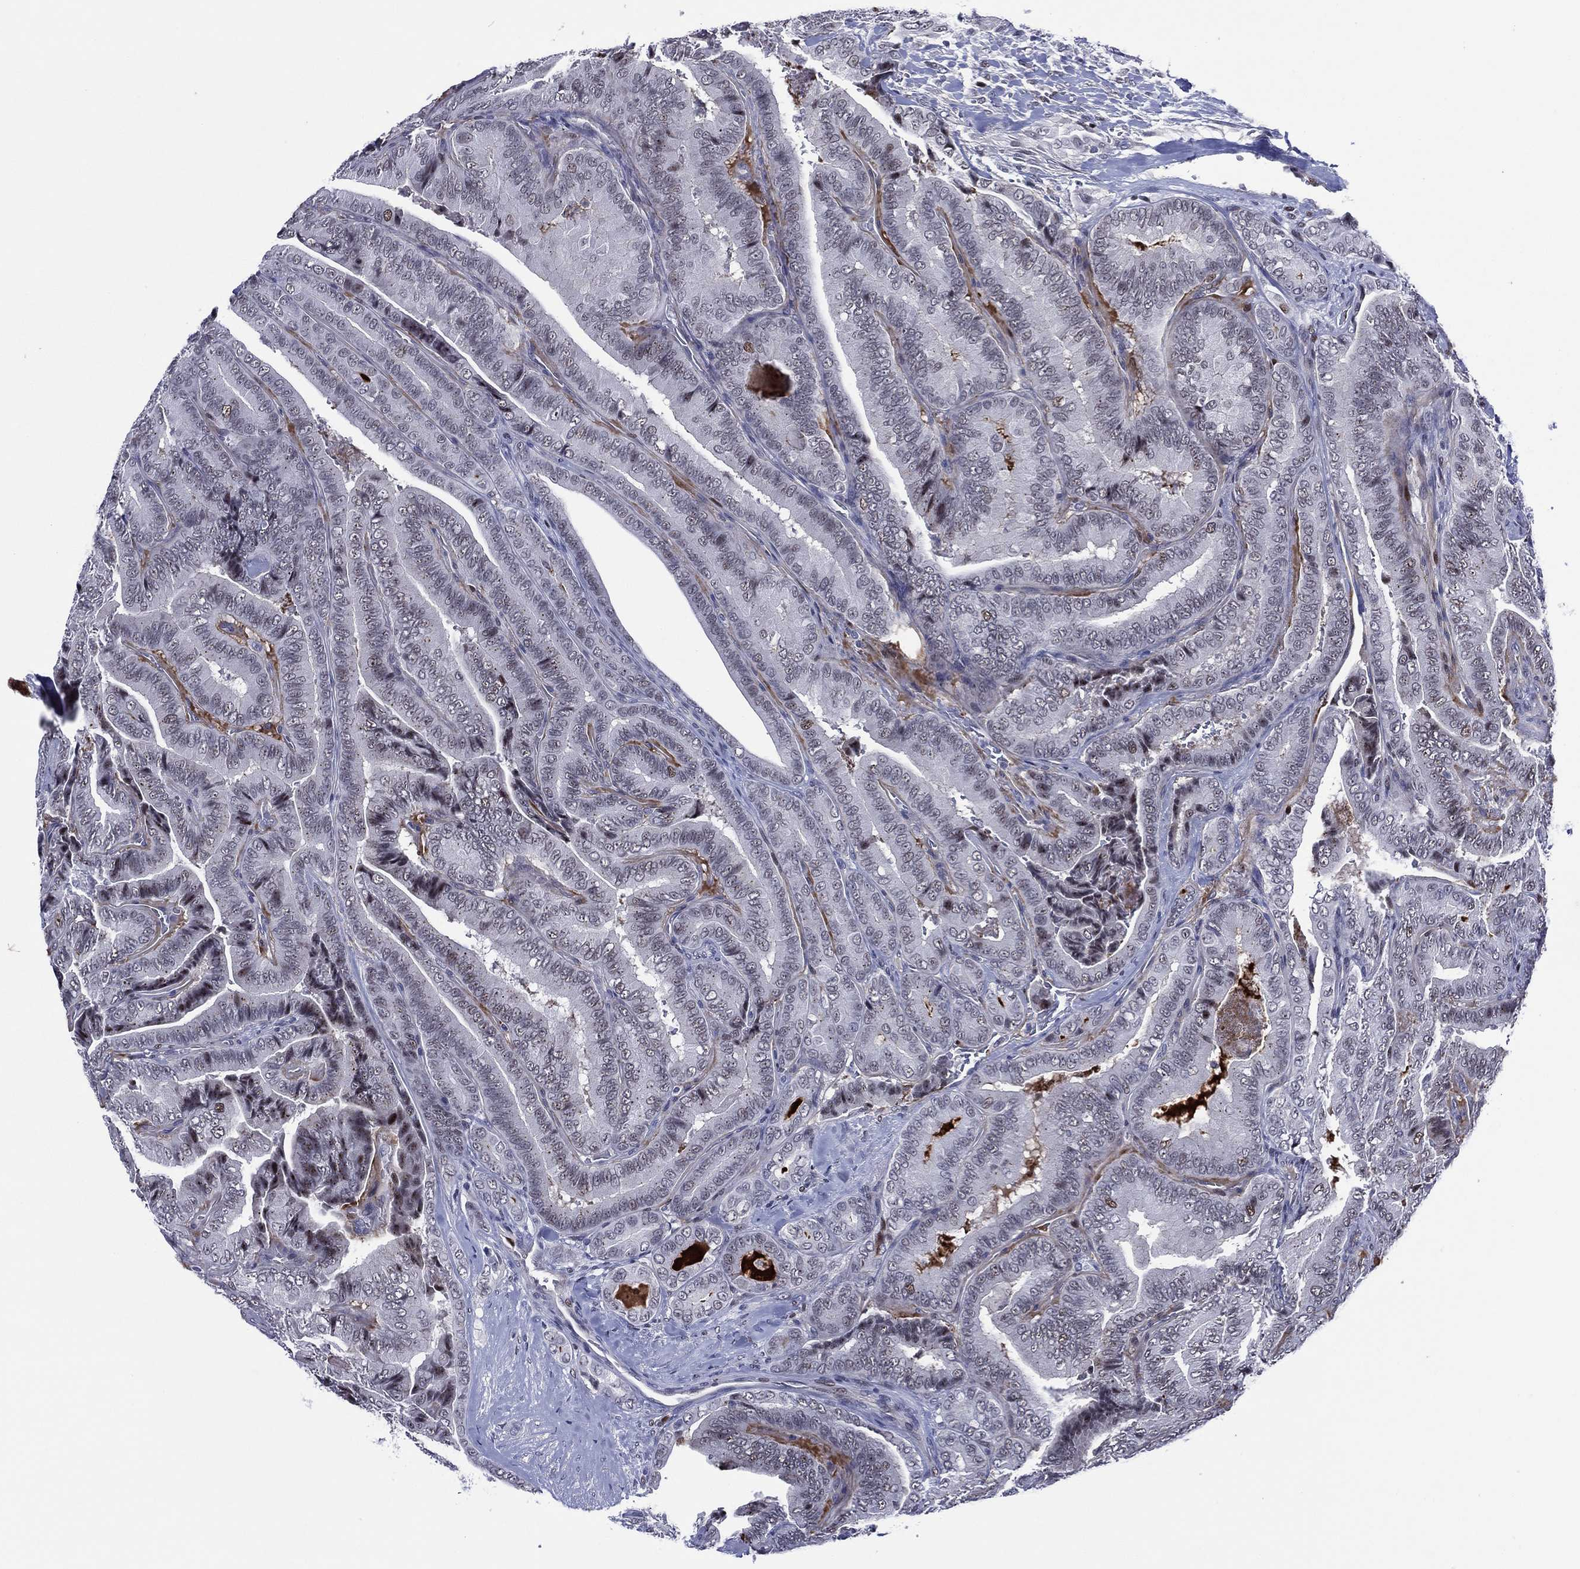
{"staining": {"intensity": "negative", "quantity": "none", "location": "none"}, "tissue": "thyroid cancer", "cell_type": "Tumor cells", "image_type": "cancer", "snomed": [{"axis": "morphology", "description": "Papillary adenocarcinoma, NOS"}, {"axis": "topography", "description": "Thyroid gland"}], "caption": "Tumor cells are negative for brown protein staining in thyroid cancer.", "gene": "GATA6", "patient": {"sex": "male", "age": 61}}